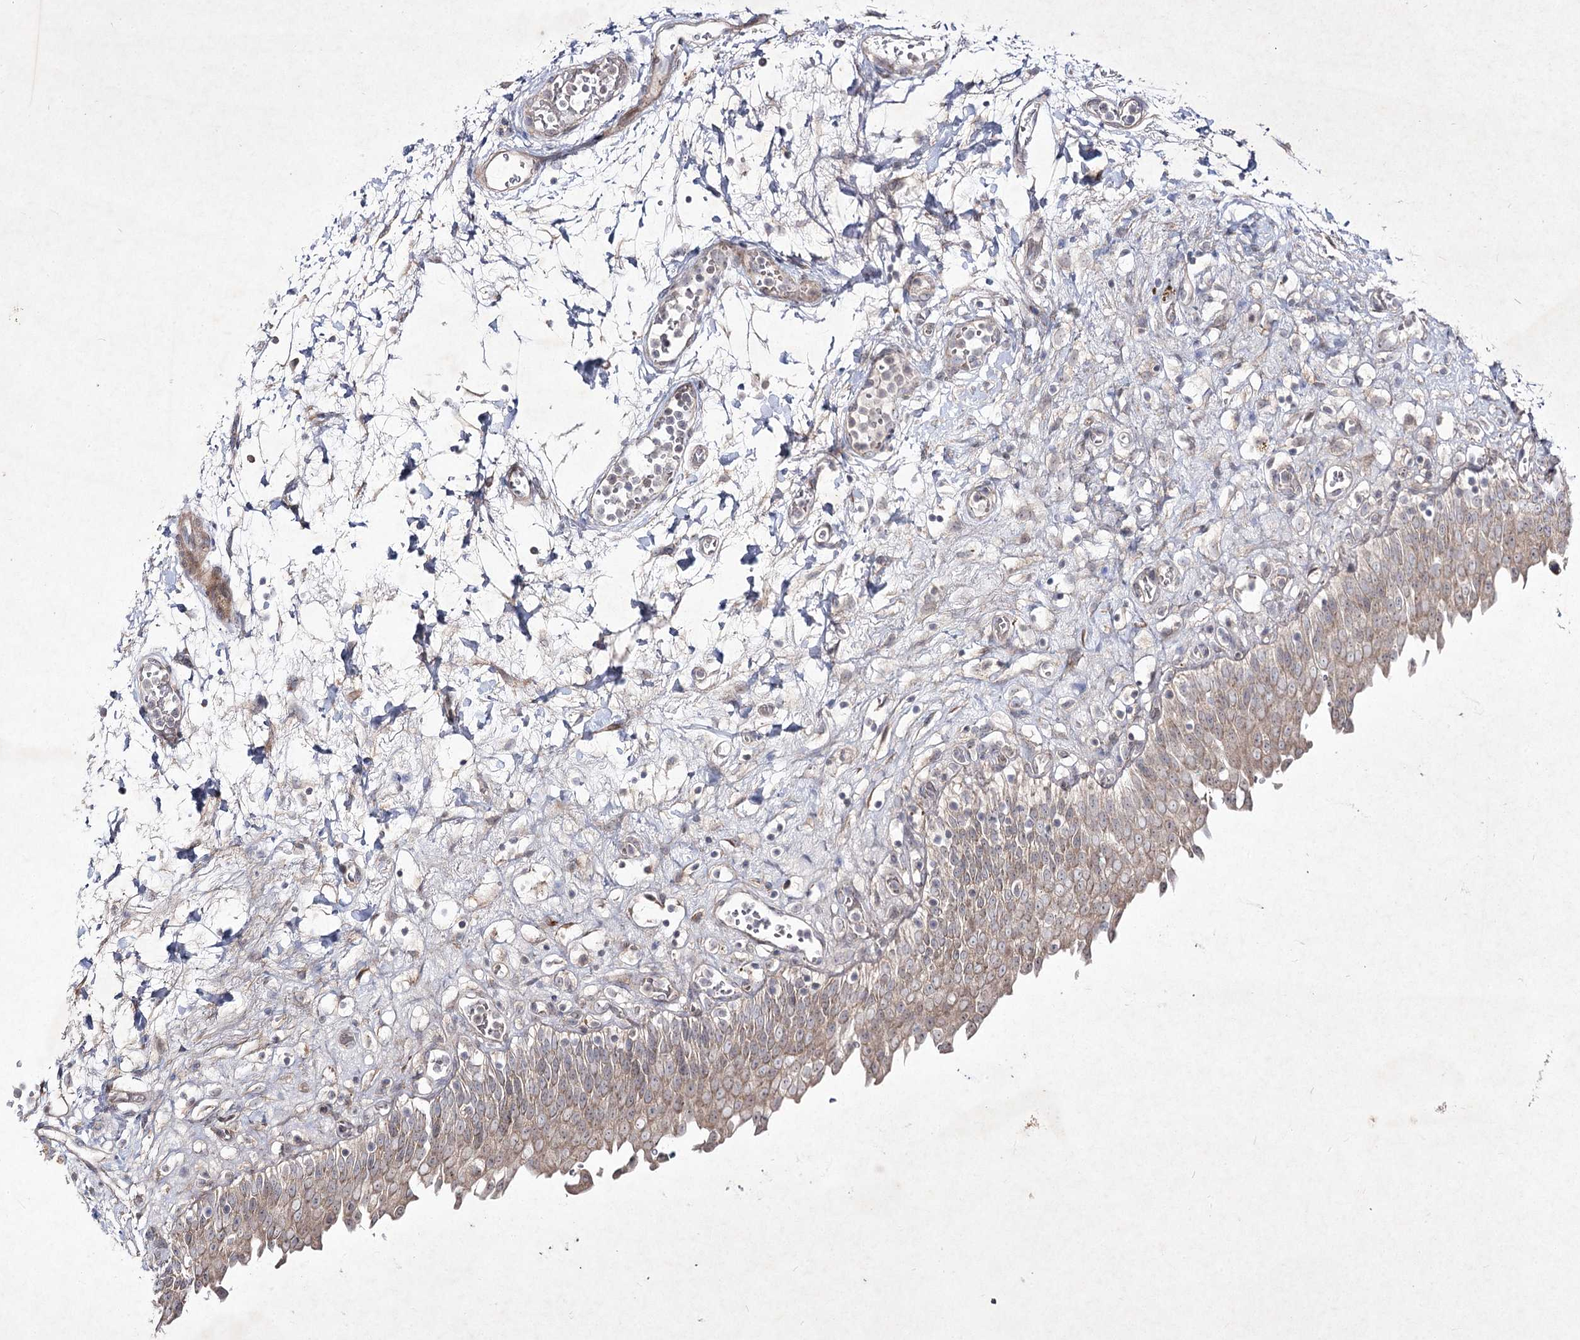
{"staining": {"intensity": "weak", "quantity": ">75%", "location": "cytoplasmic/membranous,nuclear"}, "tissue": "urinary bladder", "cell_type": "Urothelial cells", "image_type": "normal", "snomed": [{"axis": "morphology", "description": "Urothelial carcinoma, High grade"}, {"axis": "topography", "description": "Urinary bladder"}], "caption": "The immunohistochemical stain labels weak cytoplasmic/membranous,nuclear positivity in urothelial cells of benign urinary bladder. The protein of interest is stained brown, and the nuclei are stained in blue (DAB (3,3'-diaminobenzidine) IHC with brightfield microscopy, high magnification).", "gene": "CIB2", "patient": {"sex": "male", "age": 46}}